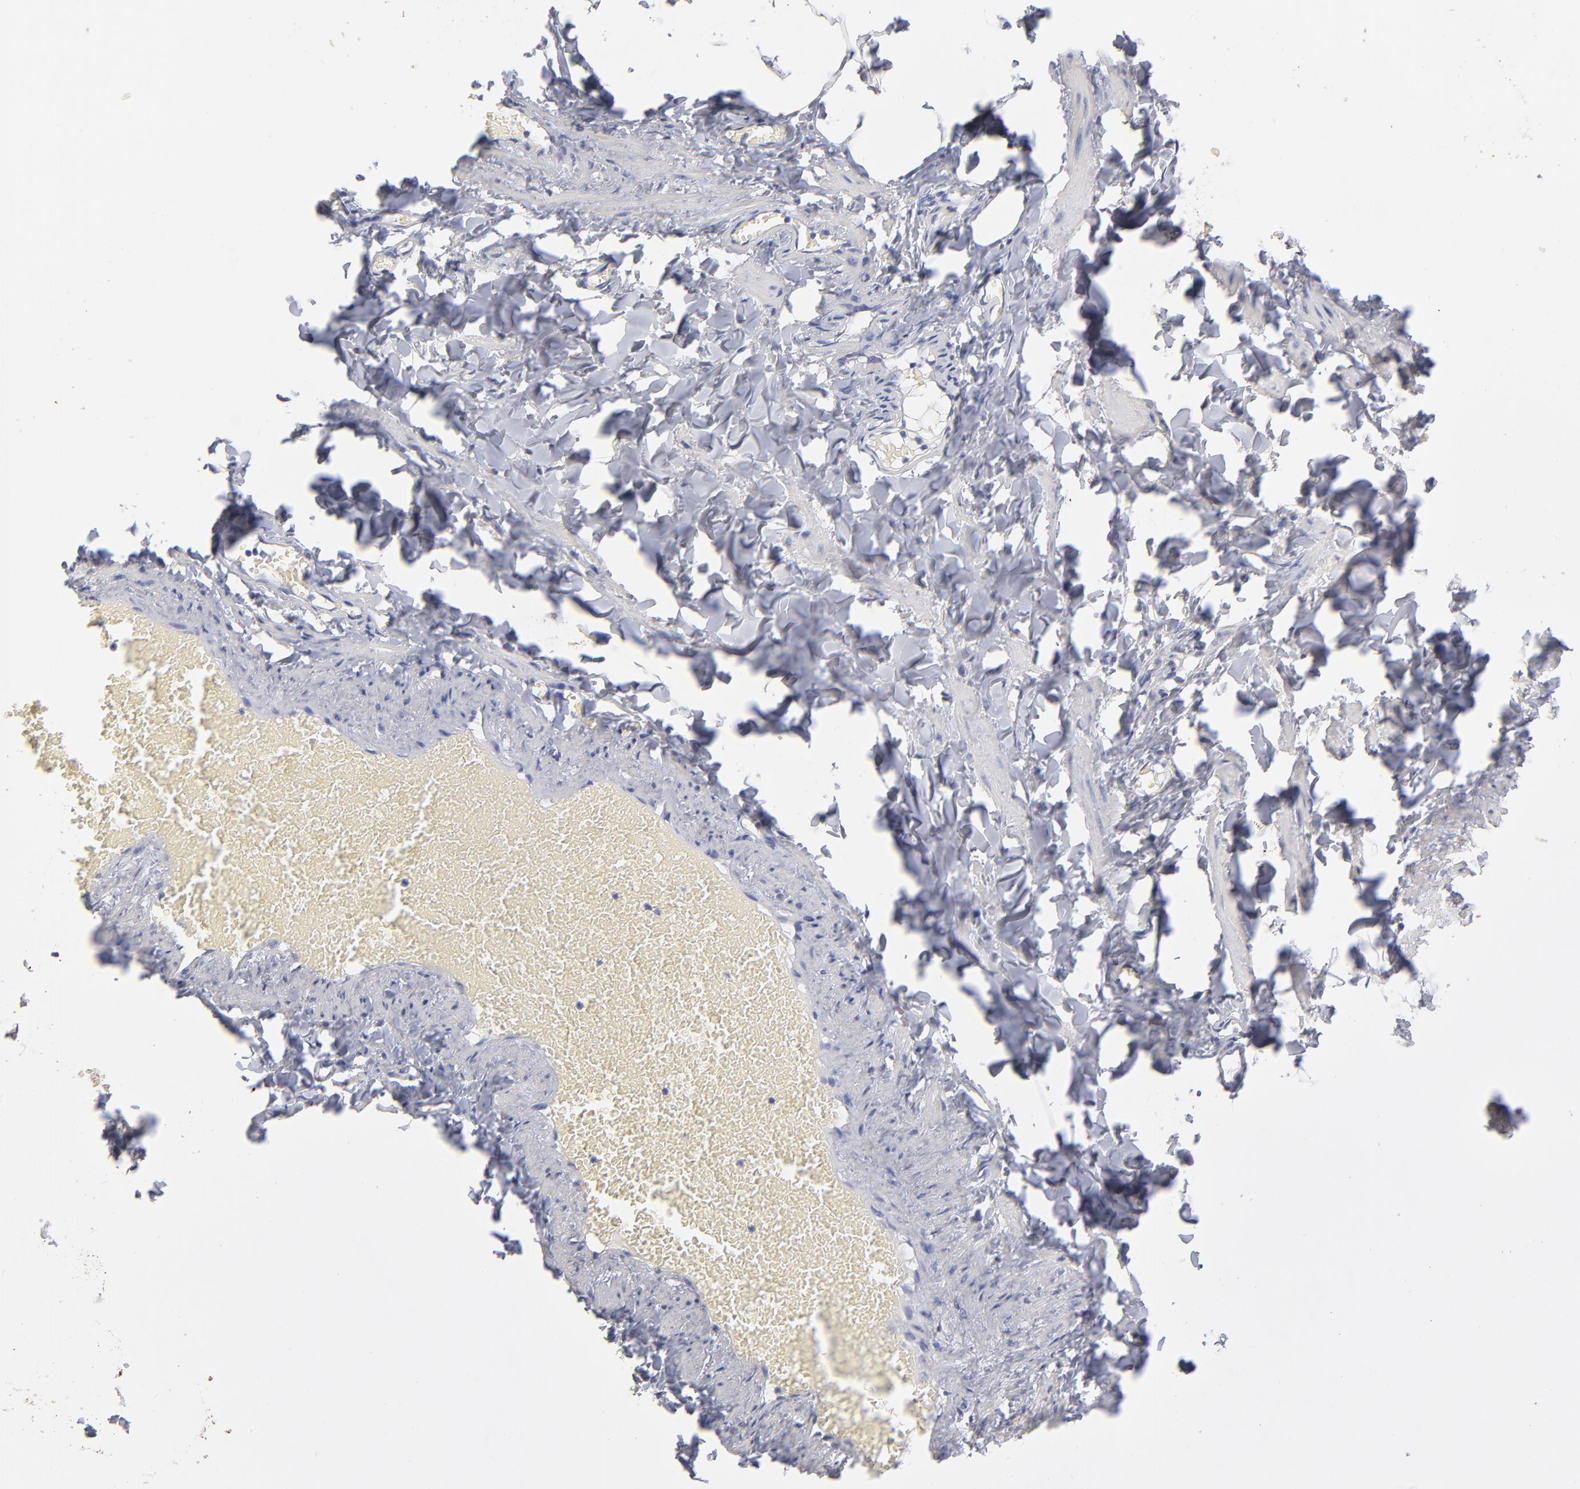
{"staining": {"intensity": "negative", "quantity": "none", "location": "none"}, "tissue": "adipose tissue", "cell_type": "Adipocytes", "image_type": "normal", "snomed": [{"axis": "morphology", "description": "Normal tissue, NOS"}, {"axis": "topography", "description": "Vascular tissue"}], "caption": "The immunohistochemistry (IHC) micrograph has no significant positivity in adipocytes of adipose tissue.", "gene": "RPLP0", "patient": {"sex": "male", "age": 41}}